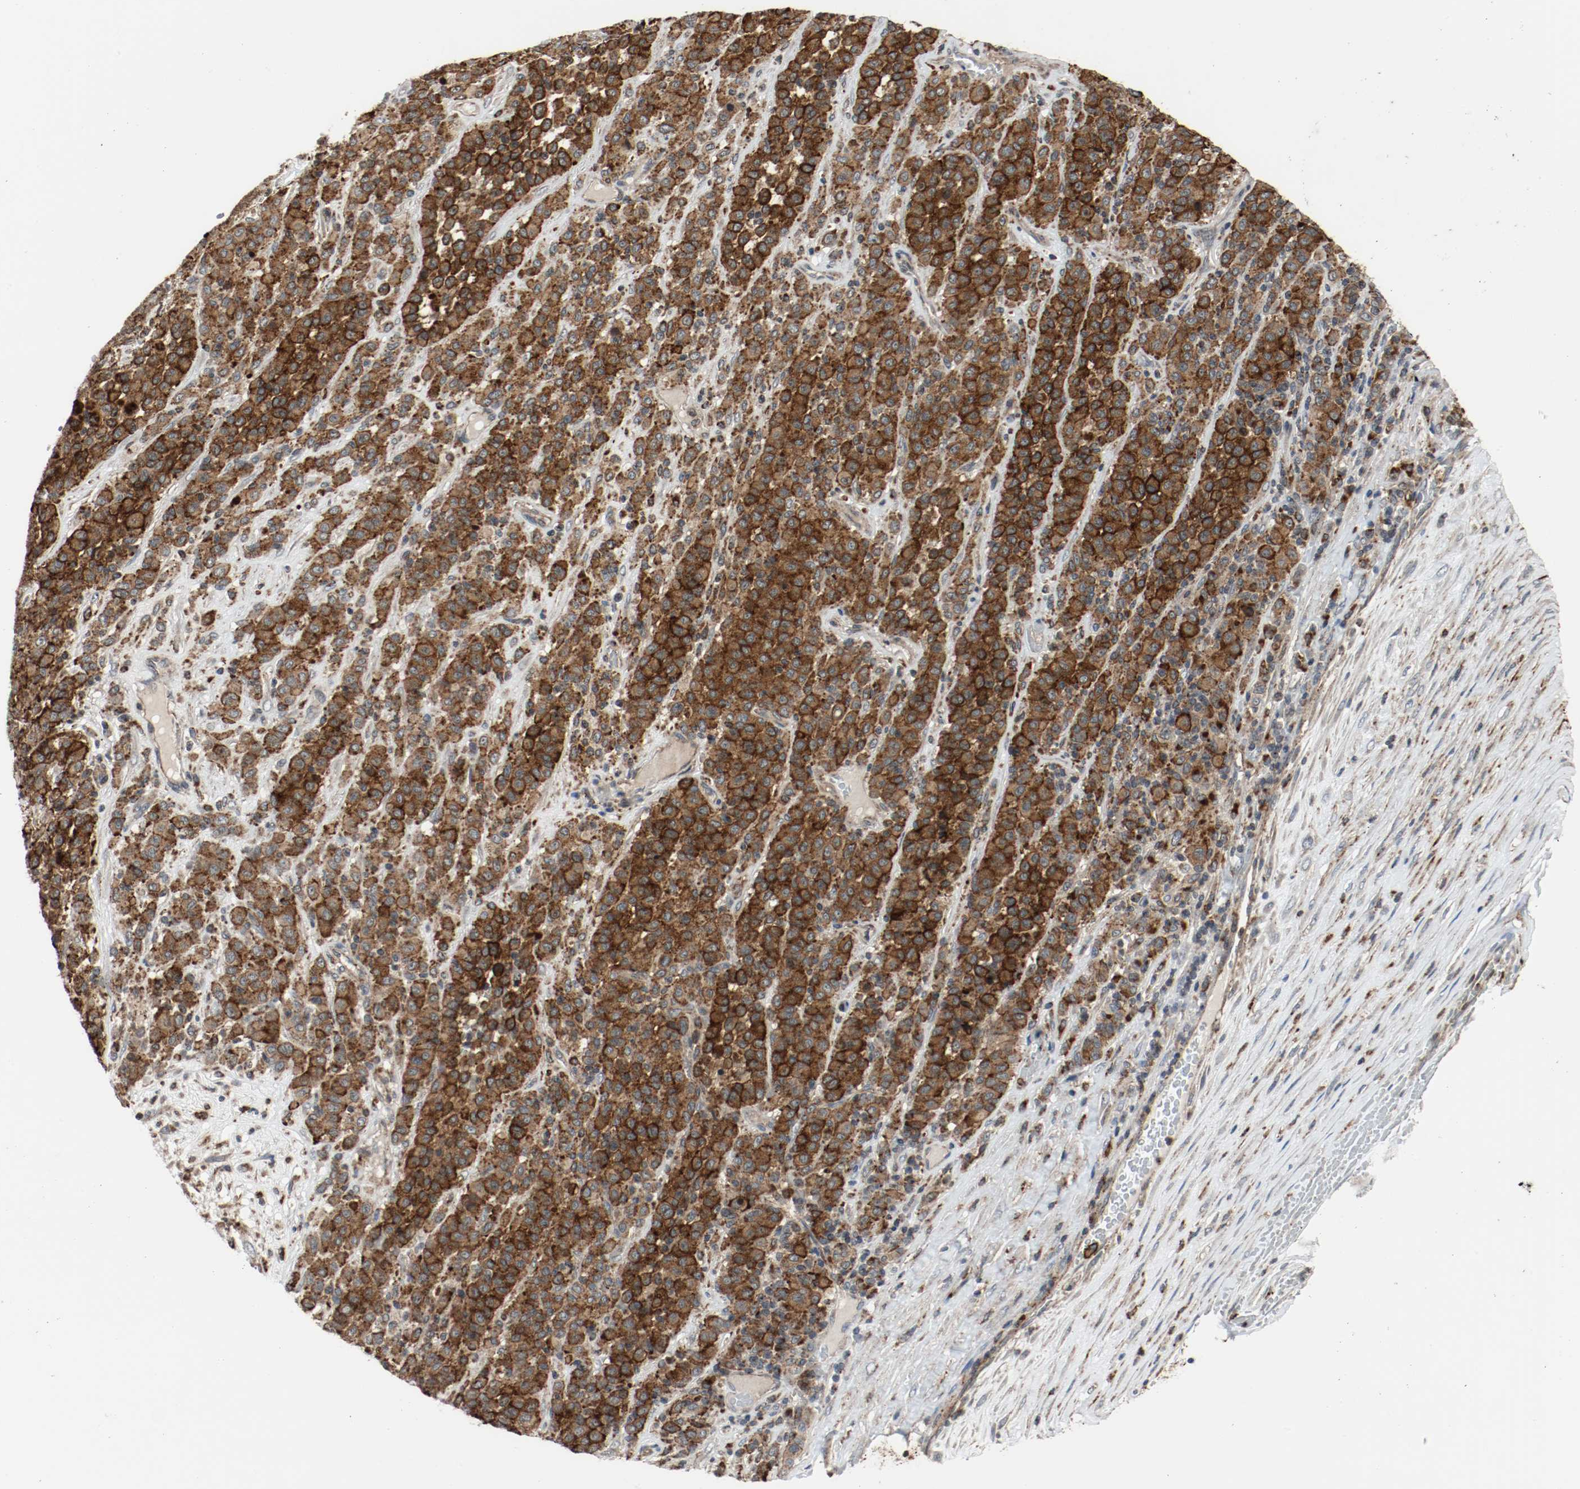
{"staining": {"intensity": "strong", "quantity": ">75%", "location": "cytoplasmic/membranous"}, "tissue": "melanoma", "cell_type": "Tumor cells", "image_type": "cancer", "snomed": [{"axis": "morphology", "description": "Malignant melanoma, Metastatic site"}, {"axis": "topography", "description": "Pancreas"}], "caption": "Immunohistochemical staining of human malignant melanoma (metastatic site) reveals strong cytoplasmic/membranous protein expression in approximately >75% of tumor cells.", "gene": "LAMP2", "patient": {"sex": "female", "age": 30}}